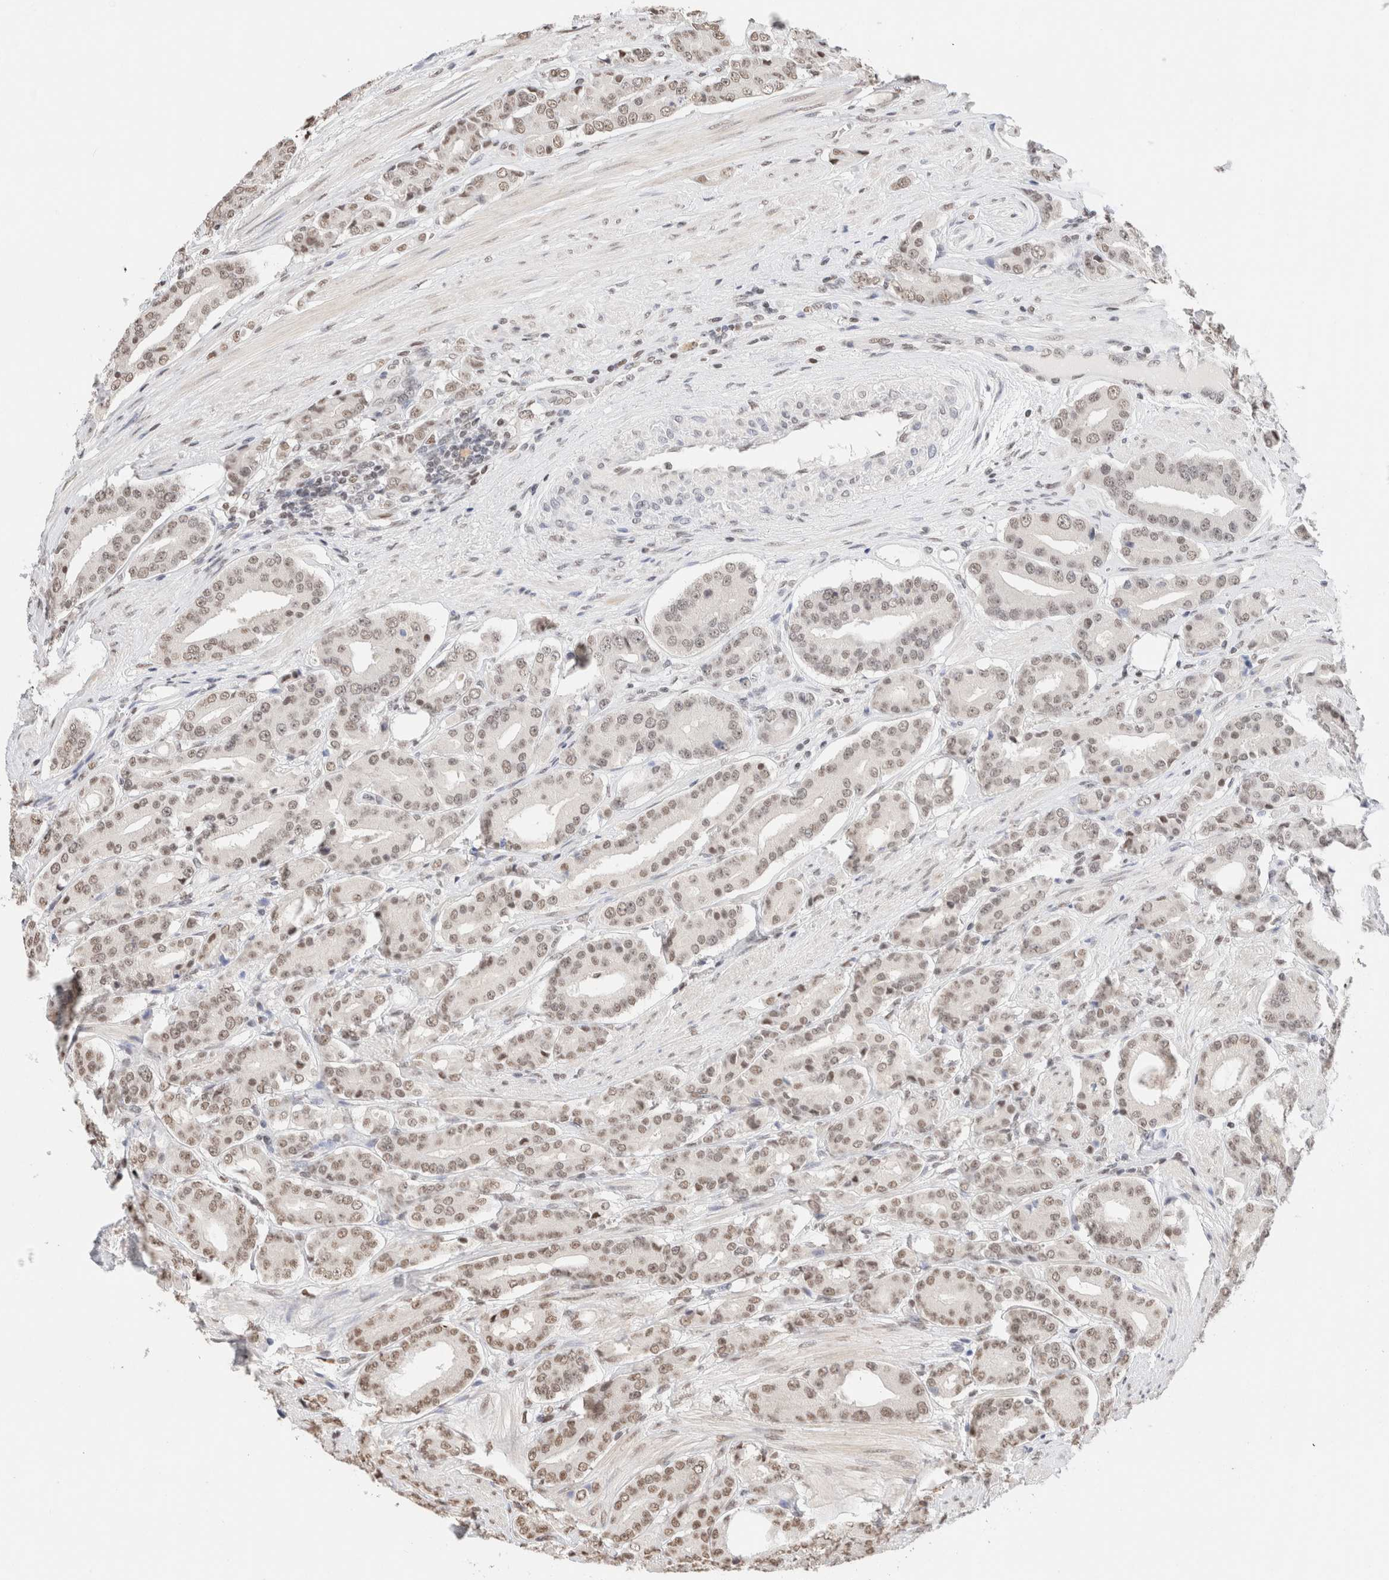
{"staining": {"intensity": "moderate", "quantity": ">75%", "location": "nuclear"}, "tissue": "prostate cancer", "cell_type": "Tumor cells", "image_type": "cancer", "snomed": [{"axis": "morphology", "description": "Adenocarcinoma, High grade"}, {"axis": "topography", "description": "Prostate"}], "caption": "Immunohistochemical staining of human prostate cancer (high-grade adenocarcinoma) reveals moderate nuclear protein expression in approximately >75% of tumor cells.", "gene": "SUPT3H", "patient": {"sex": "male", "age": 71}}